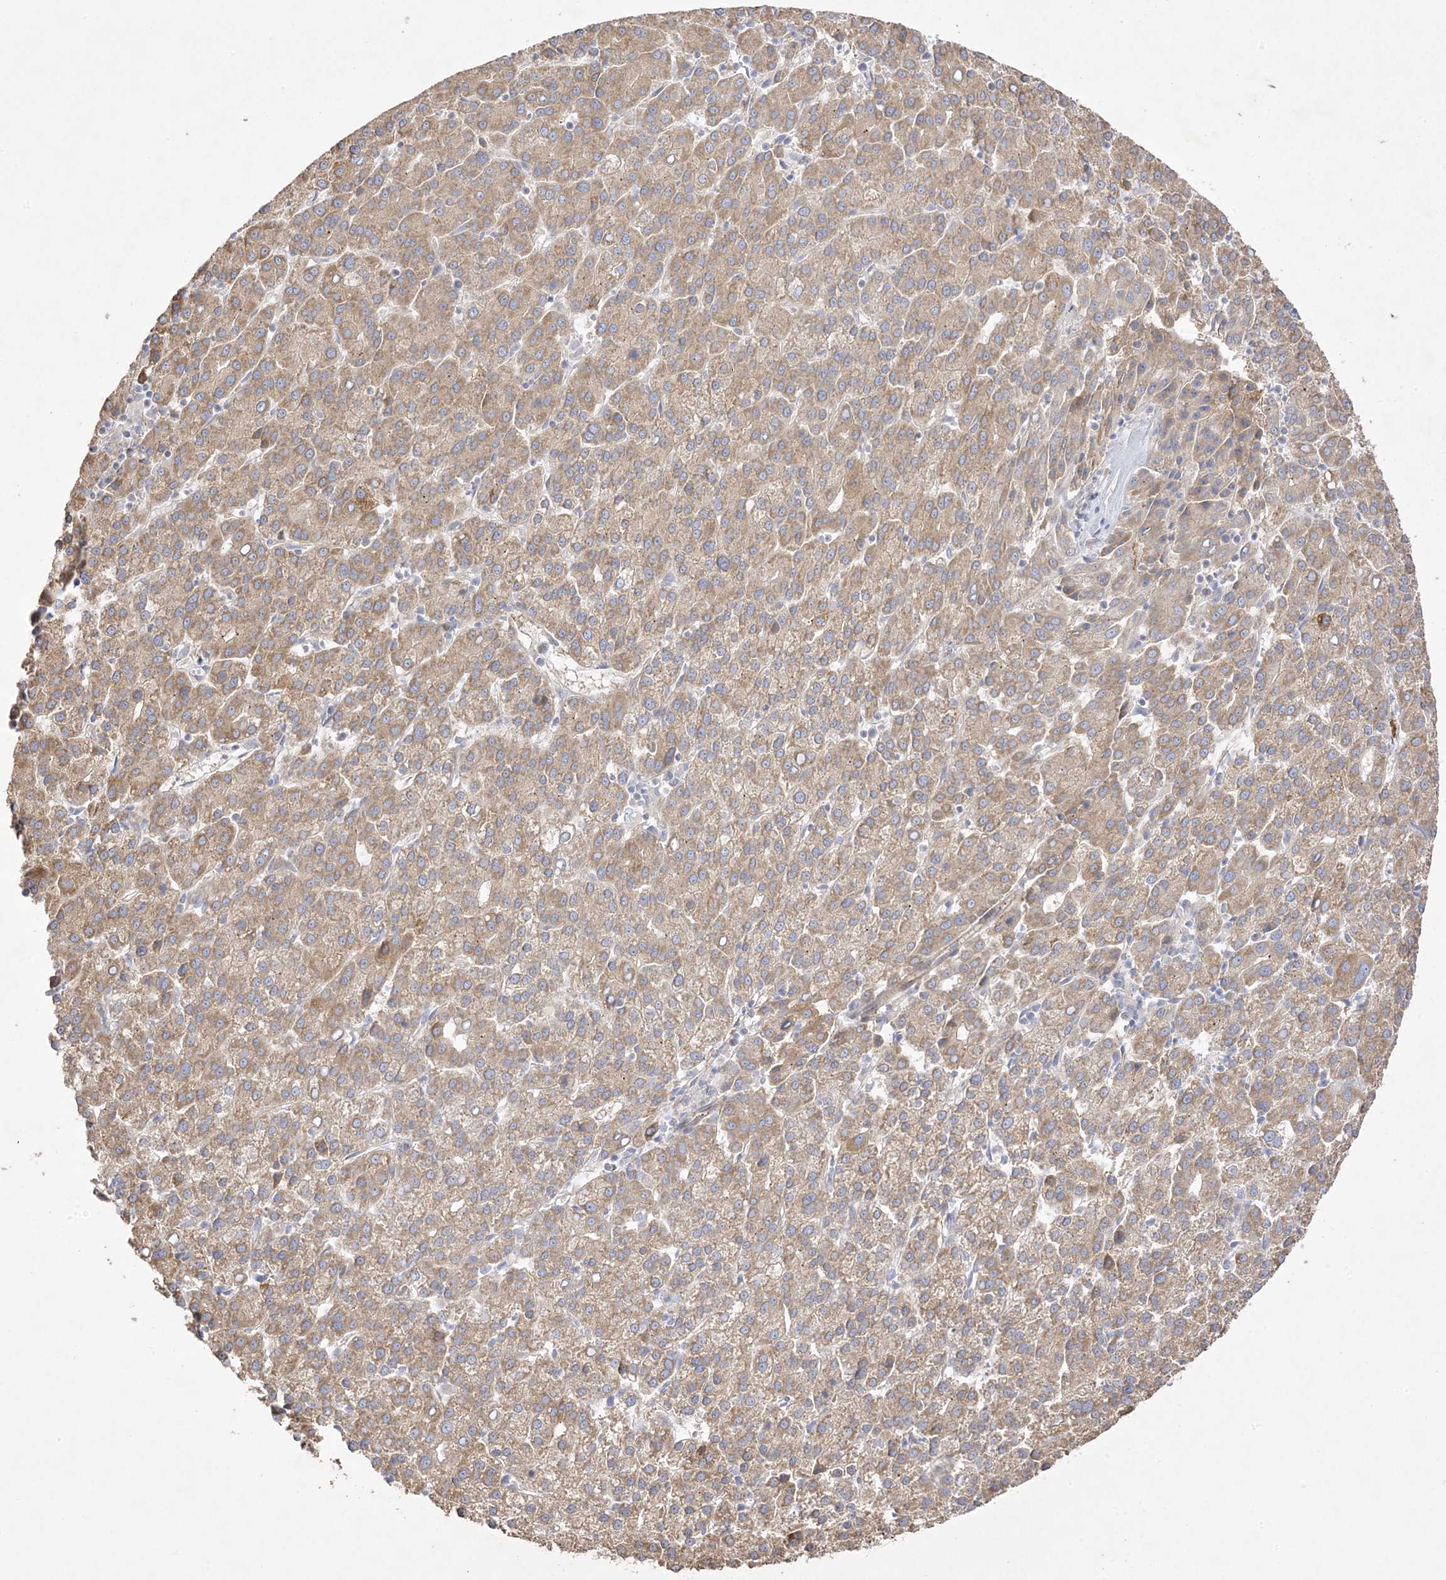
{"staining": {"intensity": "moderate", "quantity": ">75%", "location": "cytoplasmic/membranous"}, "tissue": "liver cancer", "cell_type": "Tumor cells", "image_type": "cancer", "snomed": [{"axis": "morphology", "description": "Carcinoma, Hepatocellular, NOS"}, {"axis": "topography", "description": "Liver"}], "caption": "Liver cancer (hepatocellular carcinoma) stained for a protein (brown) displays moderate cytoplasmic/membranous positive expression in about >75% of tumor cells.", "gene": "TRANK1", "patient": {"sex": "female", "age": 58}}